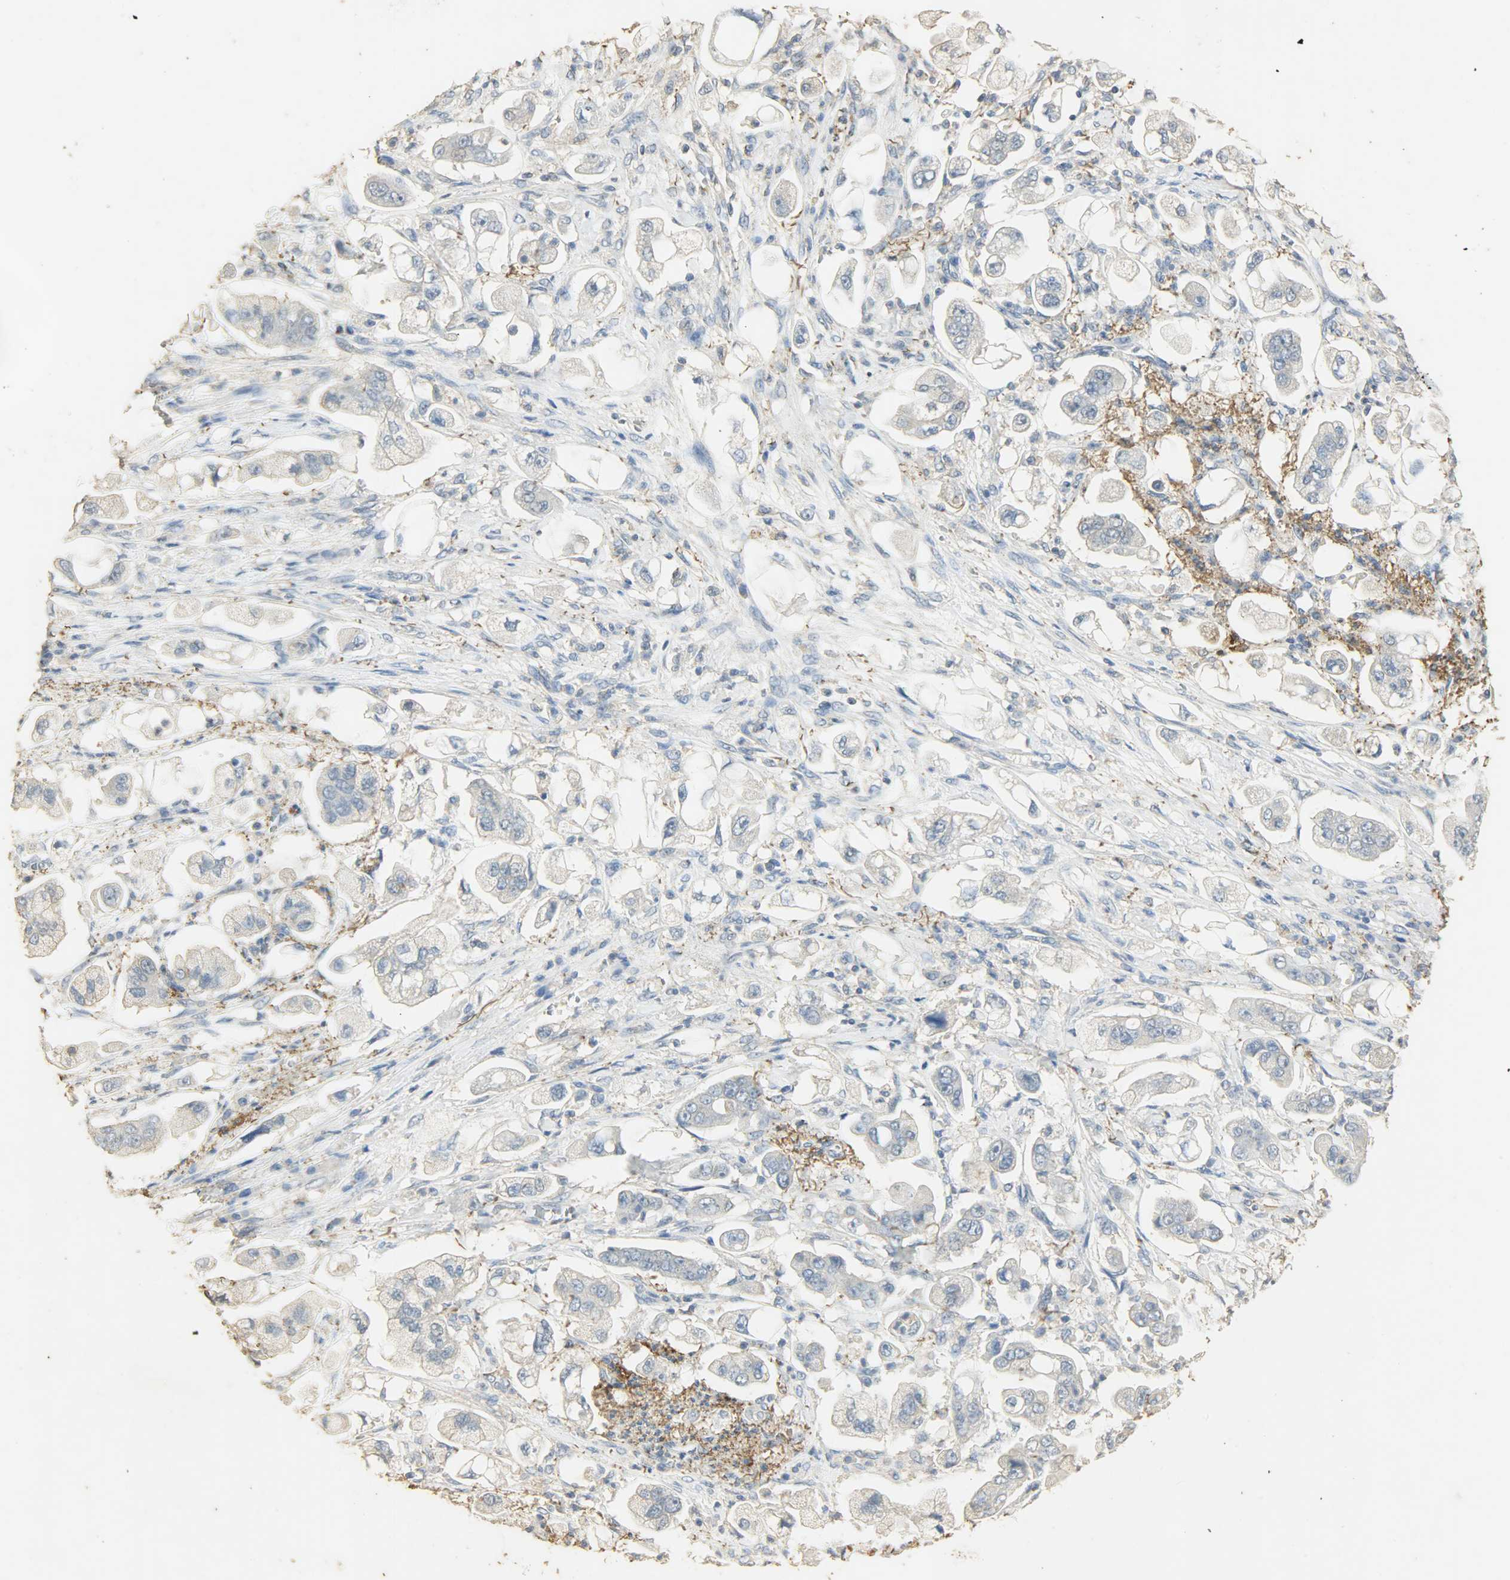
{"staining": {"intensity": "negative", "quantity": "none", "location": "none"}, "tissue": "stomach cancer", "cell_type": "Tumor cells", "image_type": "cancer", "snomed": [{"axis": "morphology", "description": "Adenocarcinoma, NOS"}, {"axis": "topography", "description": "Stomach"}], "caption": "DAB immunohistochemical staining of human stomach cancer (adenocarcinoma) demonstrates no significant staining in tumor cells.", "gene": "ASB9", "patient": {"sex": "male", "age": 62}}